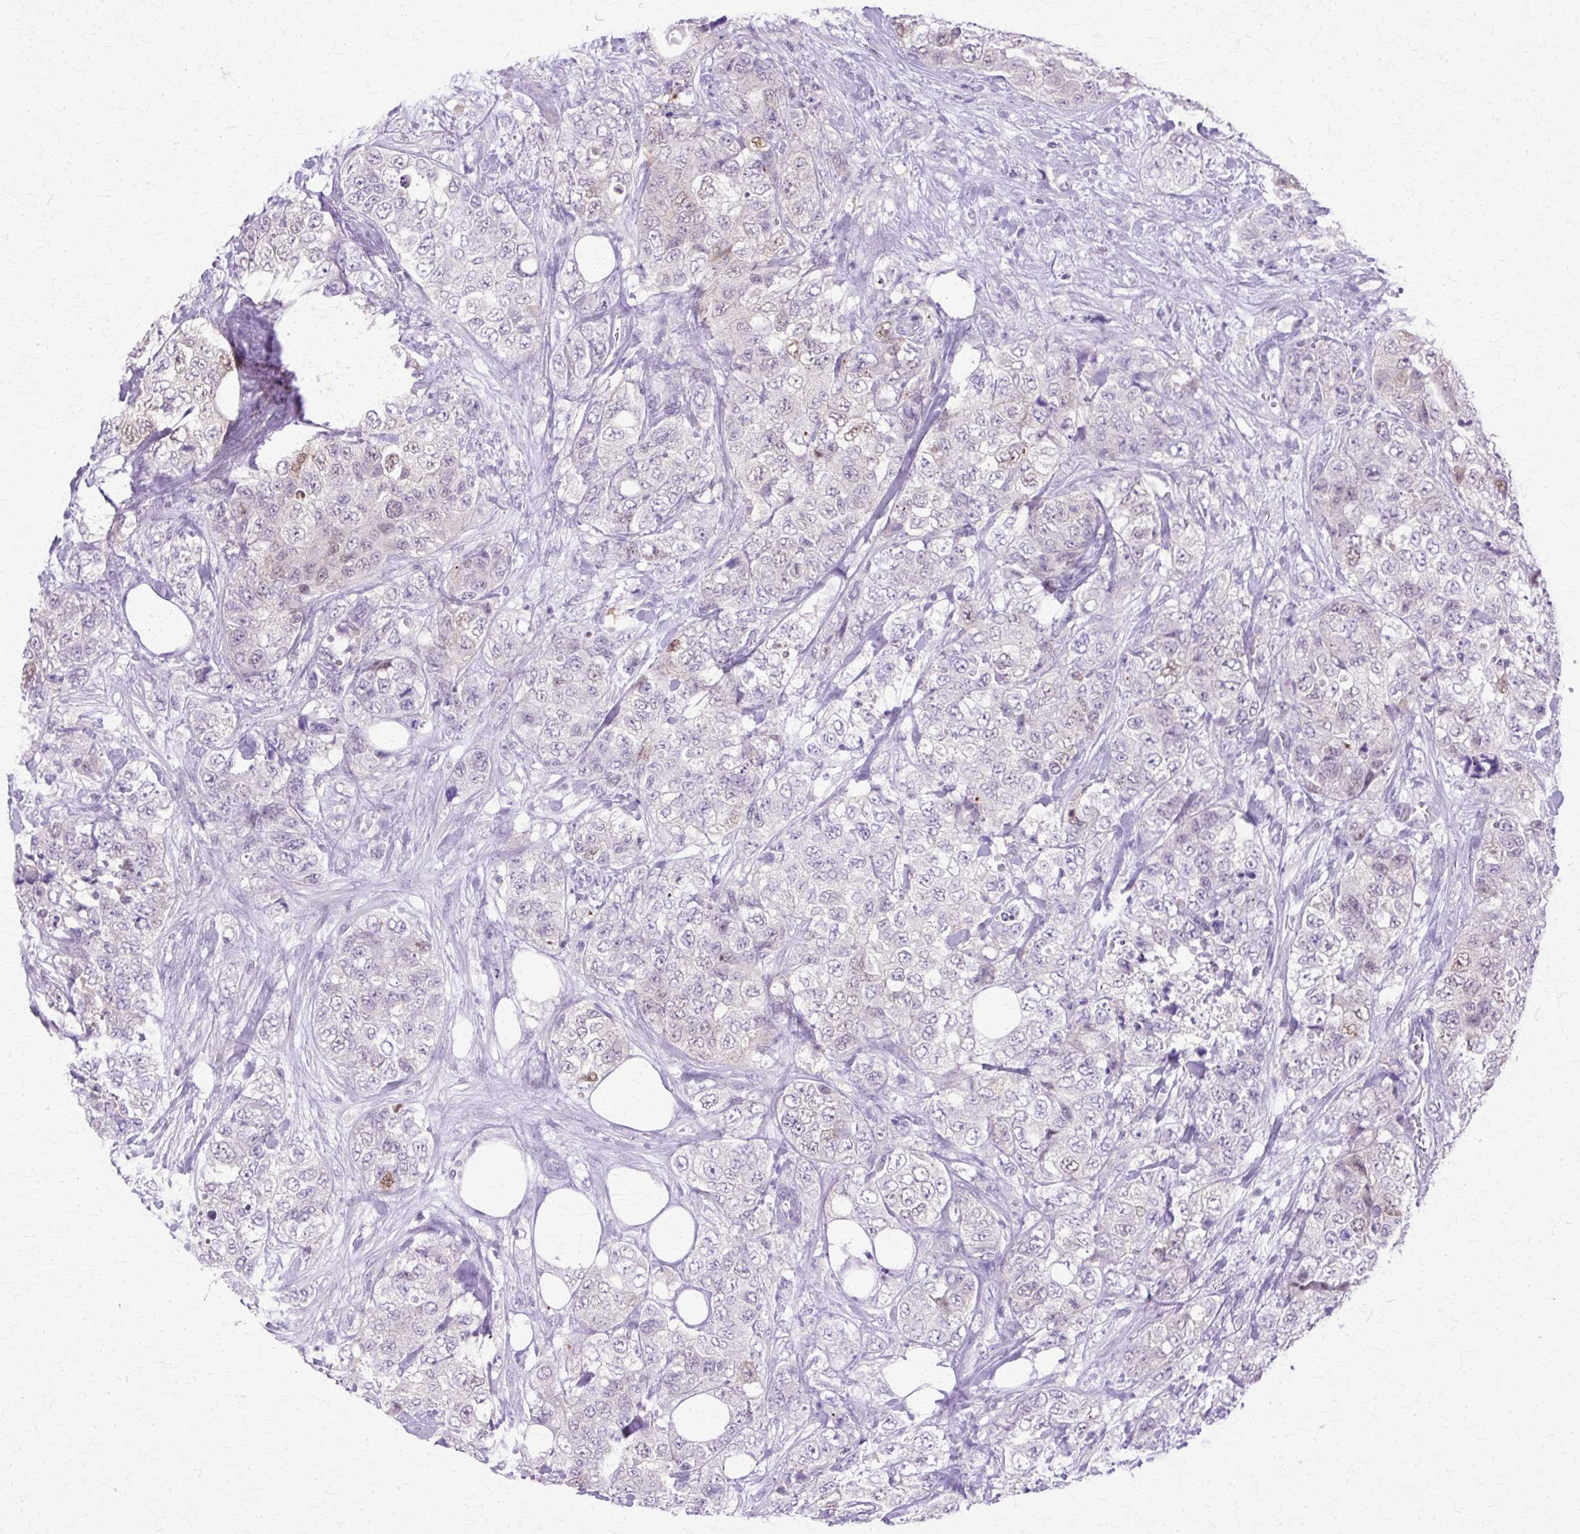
{"staining": {"intensity": "weak", "quantity": "<25%", "location": "nuclear"}, "tissue": "urothelial cancer", "cell_type": "Tumor cells", "image_type": "cancer", "snomed": [{"axis": "morphology", "description": "Urothelial carcinoma, High grade"}, {"axis": "topography", "description": "Urinary bladder"}], "caption": "High magnification brightfield microscopy of high-grade urothelial carcinoma stained with DAB (3,3'-diaminobenzidine) (brown) and counterstained with hematoxylin (blue): tumor cells show no significant positivity.", "gene": "HSPA8", "patient": {"sex": "female", "age": 78}}